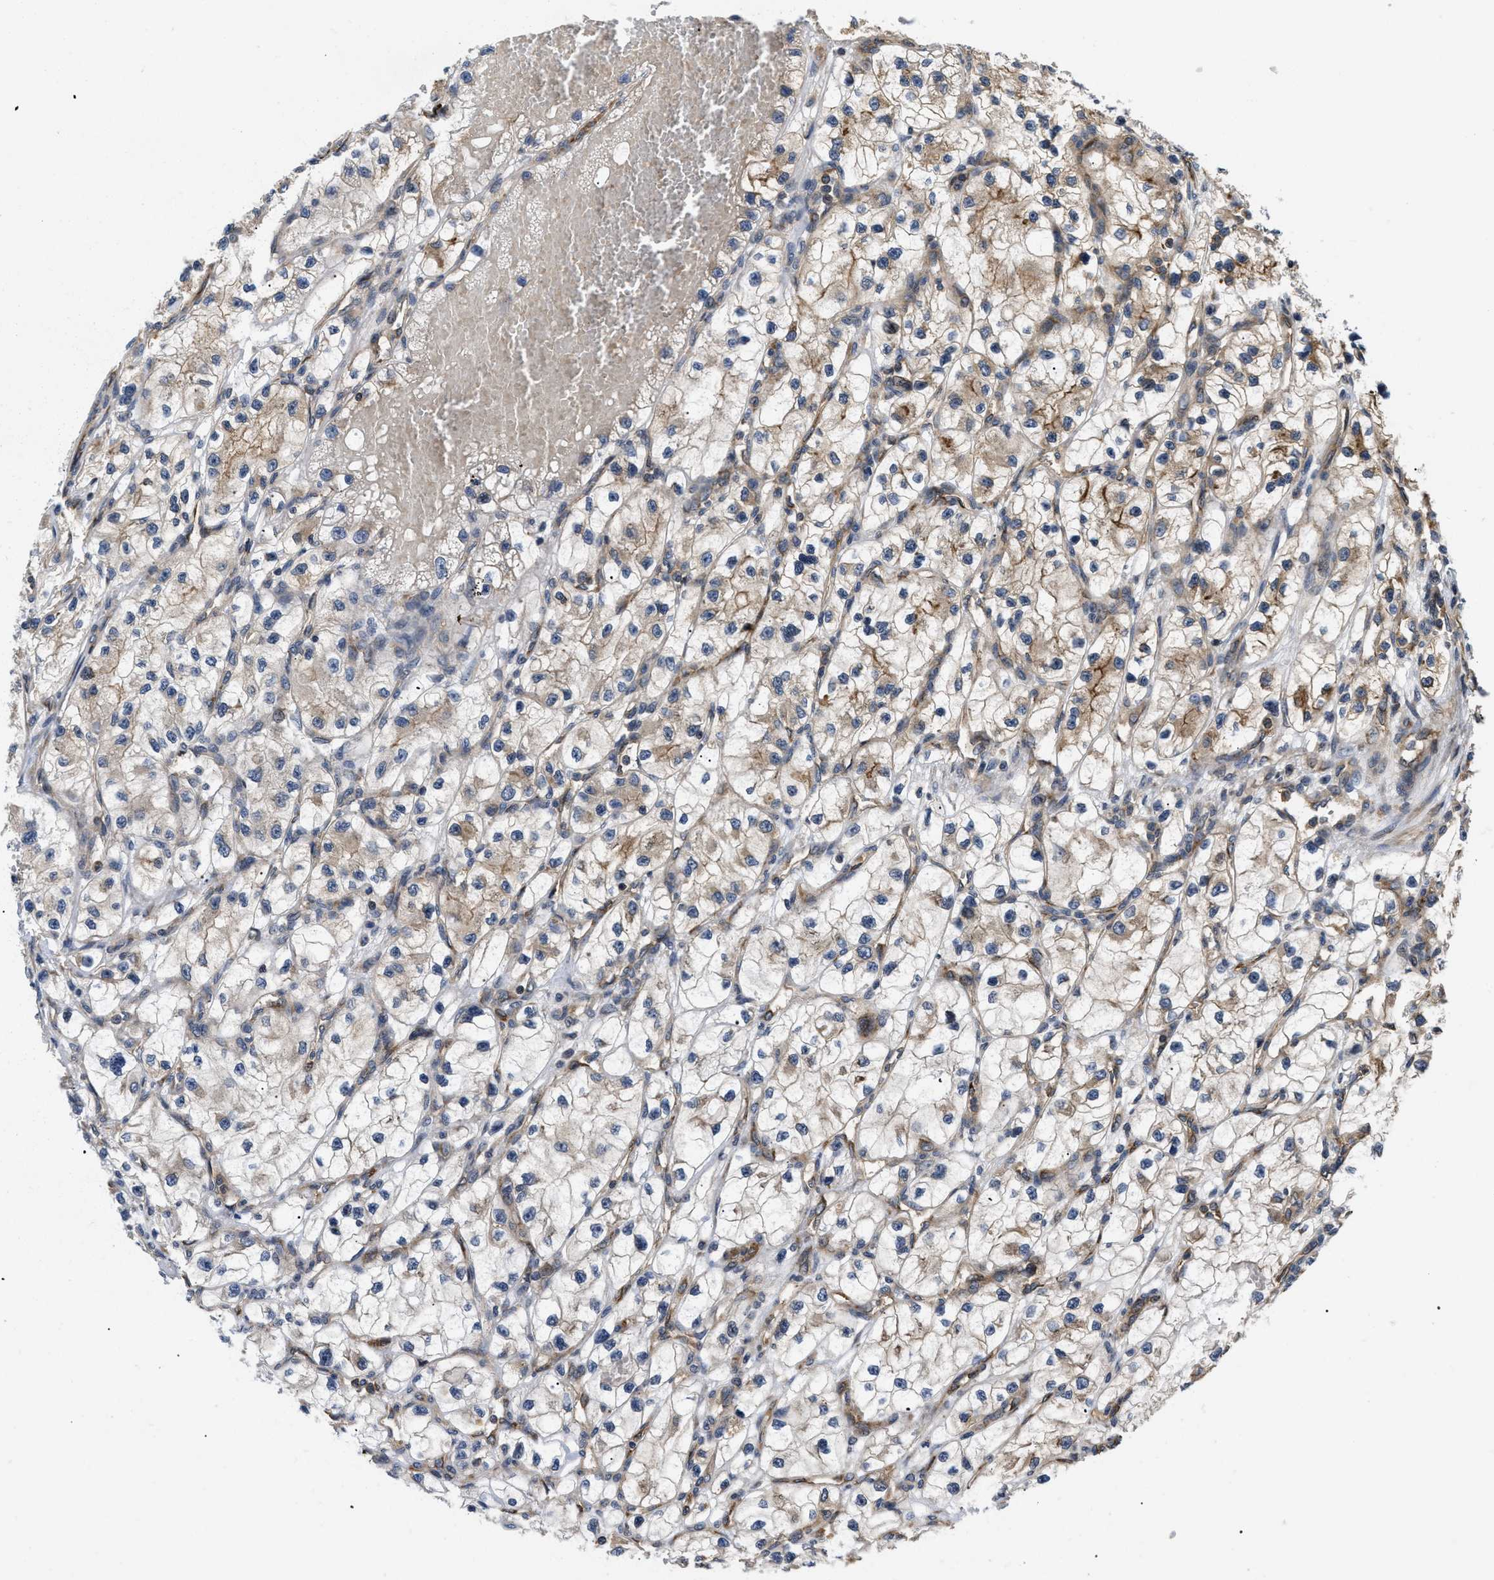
{"staining": {"intensity": "moderate", "quantity": "25%-75%", "location": "cytoplasmic/membranous"}, "tissue": "renal cancer", "cell_type": "Tumor cells", "image_type": "cancer", "snomed": [{"axis": "morphology", "description": "Adenocarcinoma, NOS"}, {"axis": "topography", "description": "Kidney"}], "caption": "Renal cancer stained with DAB IHC demonstrates medium levels of moderate cytoplasmic/membranous staining in about 25%-75% of tumor cells.", "gene": "HMGCR", "patient": {"sex": "female", "age": 57}}